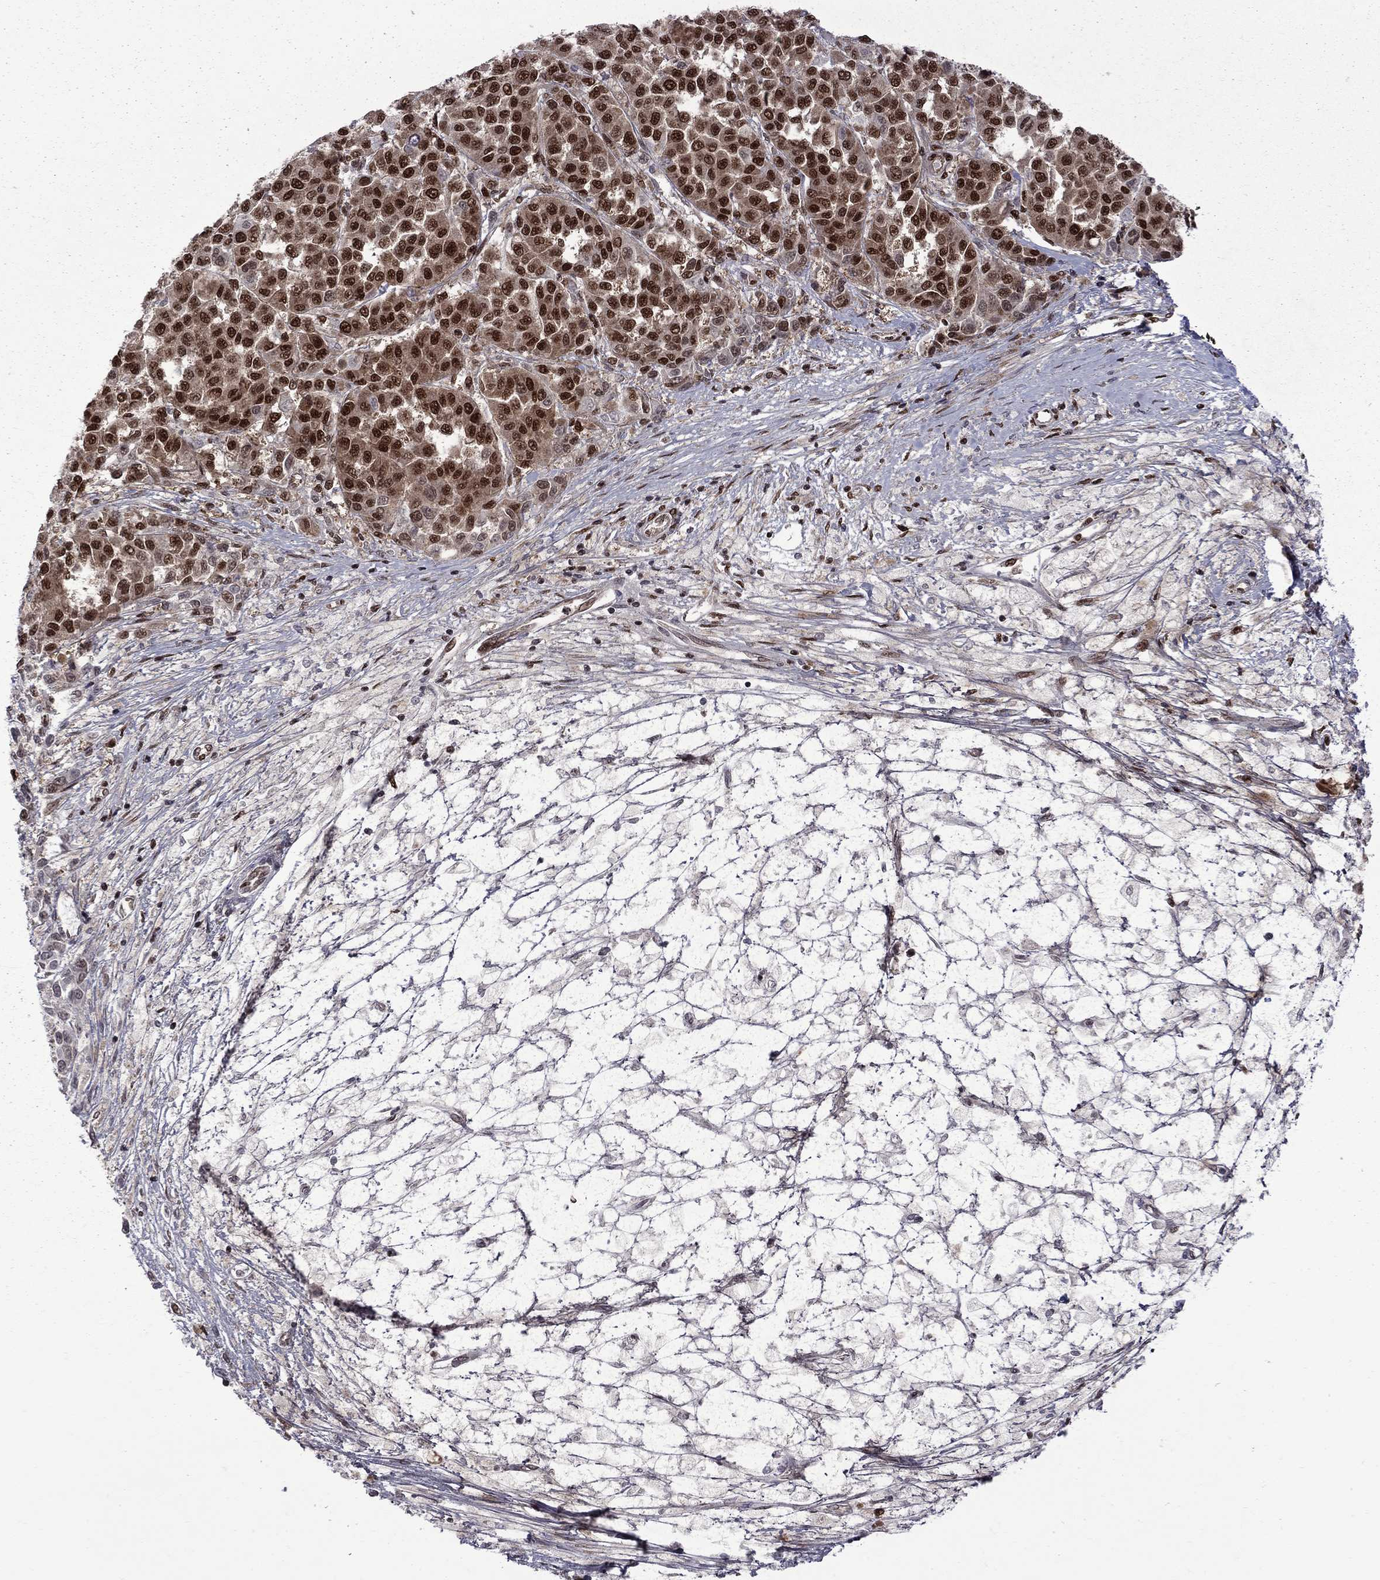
{"staining": {"intensity": "strong", "quantity": ">75%", "location": "nuclear"}, "tissue": "melanoma", "cell_type": "Tumor cells", "image_type": "cancer", "snomed": [{"axis": "morphology", "description": "Malignant melanoma, NOS"}, {"axis": "topography", "description": "Skin"}], "caption": "Immunohistochemical staining of human melanoma exhibits high levels of strong nuclear staining in about >75% of tumor cells. (DAB (3,3'-diaminobenzidine) = brown stain, brightfield microscopy at high magnification).", "gene": "MED25", "patient": {"sex": "female", "age": 58}}